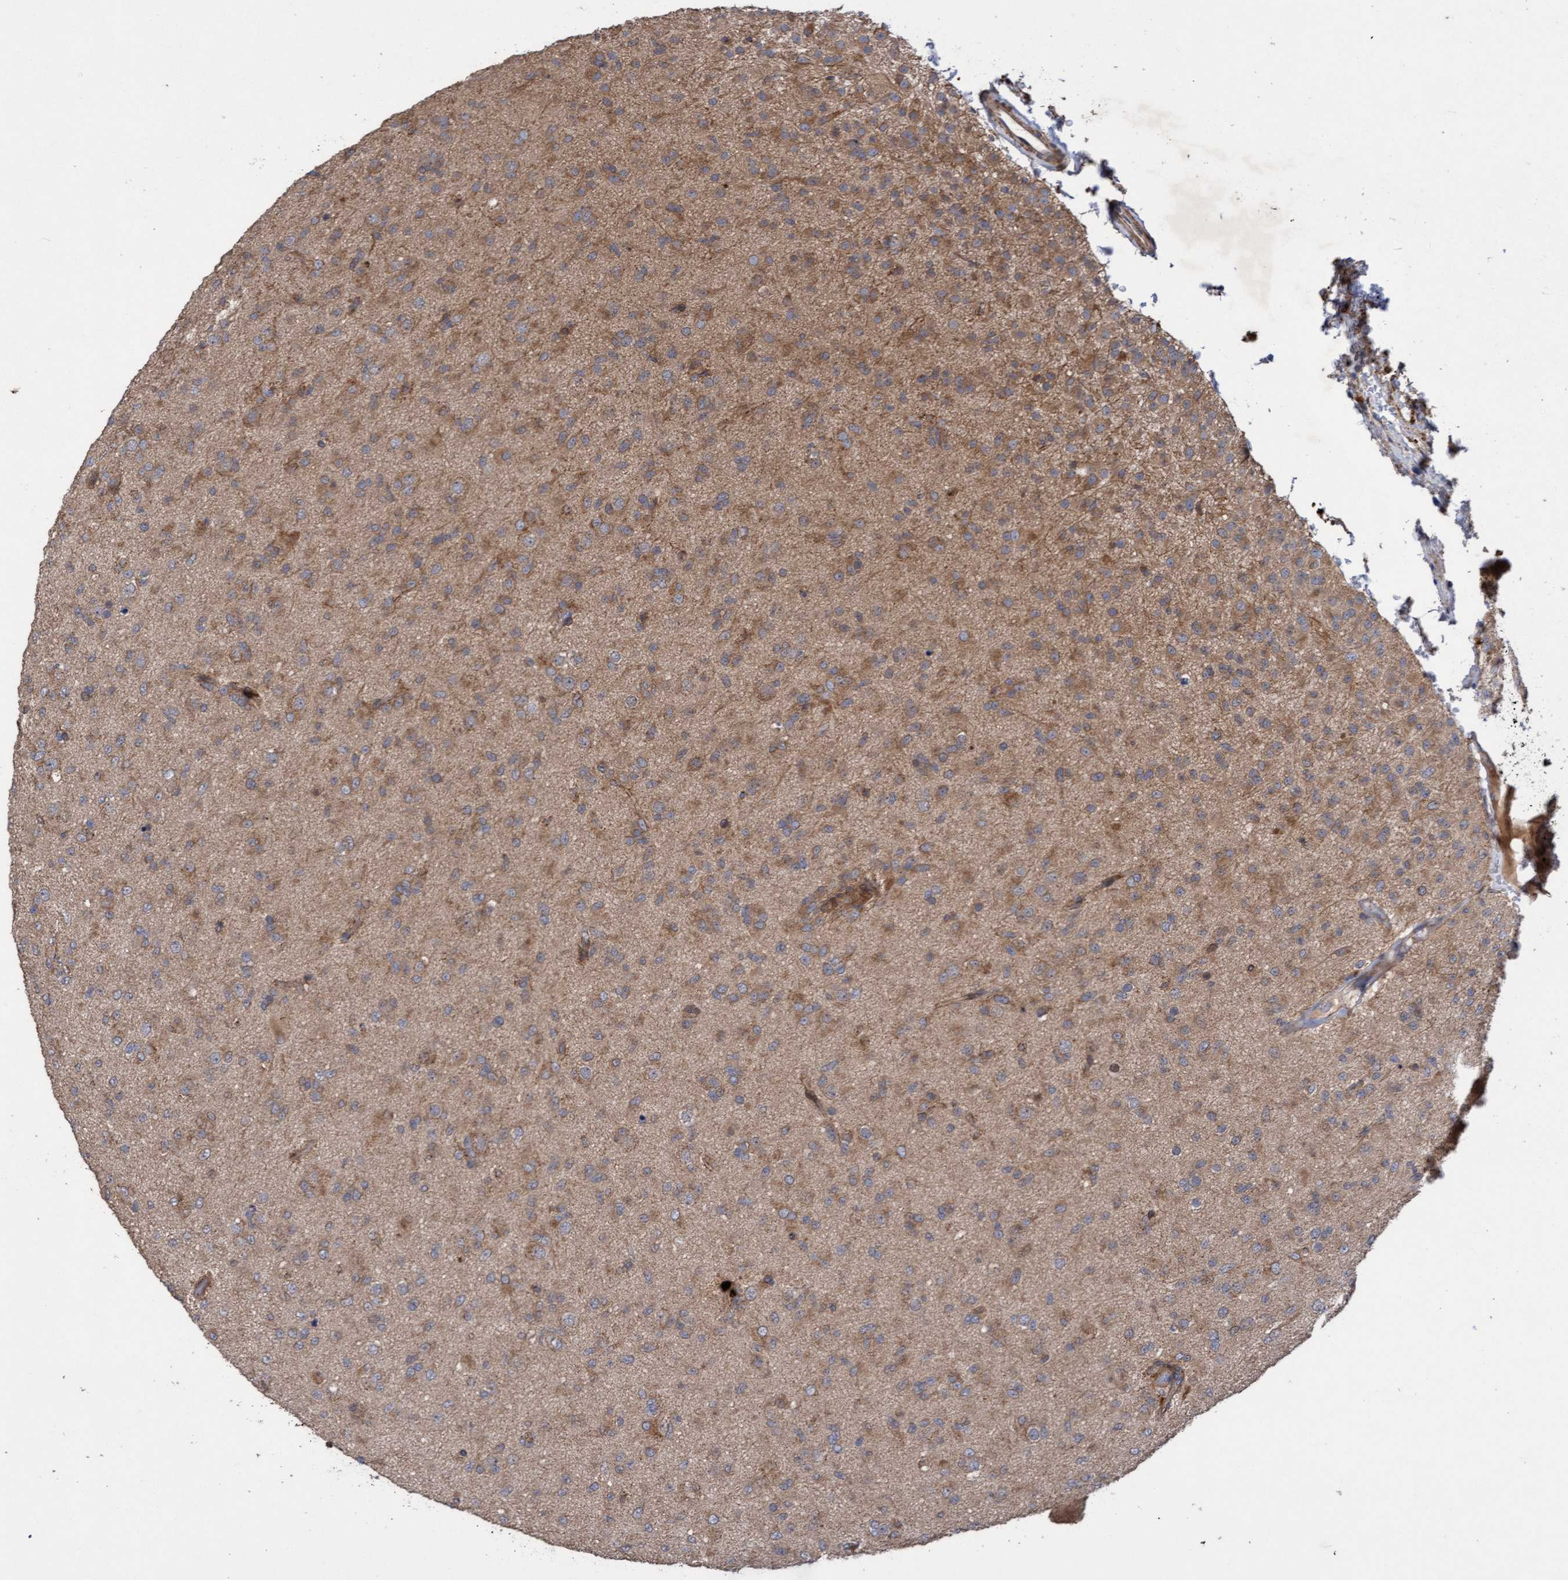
{"staining": {"intensity": "moderate", "quantity": "25%-75%", "location": "cytoplasmic/membranous"}, "tissue": "glioma", "cell_type": "Tumor cells", "image_type": "cancer", "snomed": [{"axis": "morphology", "description": "Glioma, malignant, Low grade"}, {"axis": "topography", "description": "Brain"}], "caption": "Tumor cells display moderate cytoplasmic/membranous expression in approximately 25%-75% of cells in malignant glioma (low-grade). (DAB = brown stain, brightfield microscopy at high magnification).", "gene": "ELP5", "patient": {"sex": "male", "age": 65}}